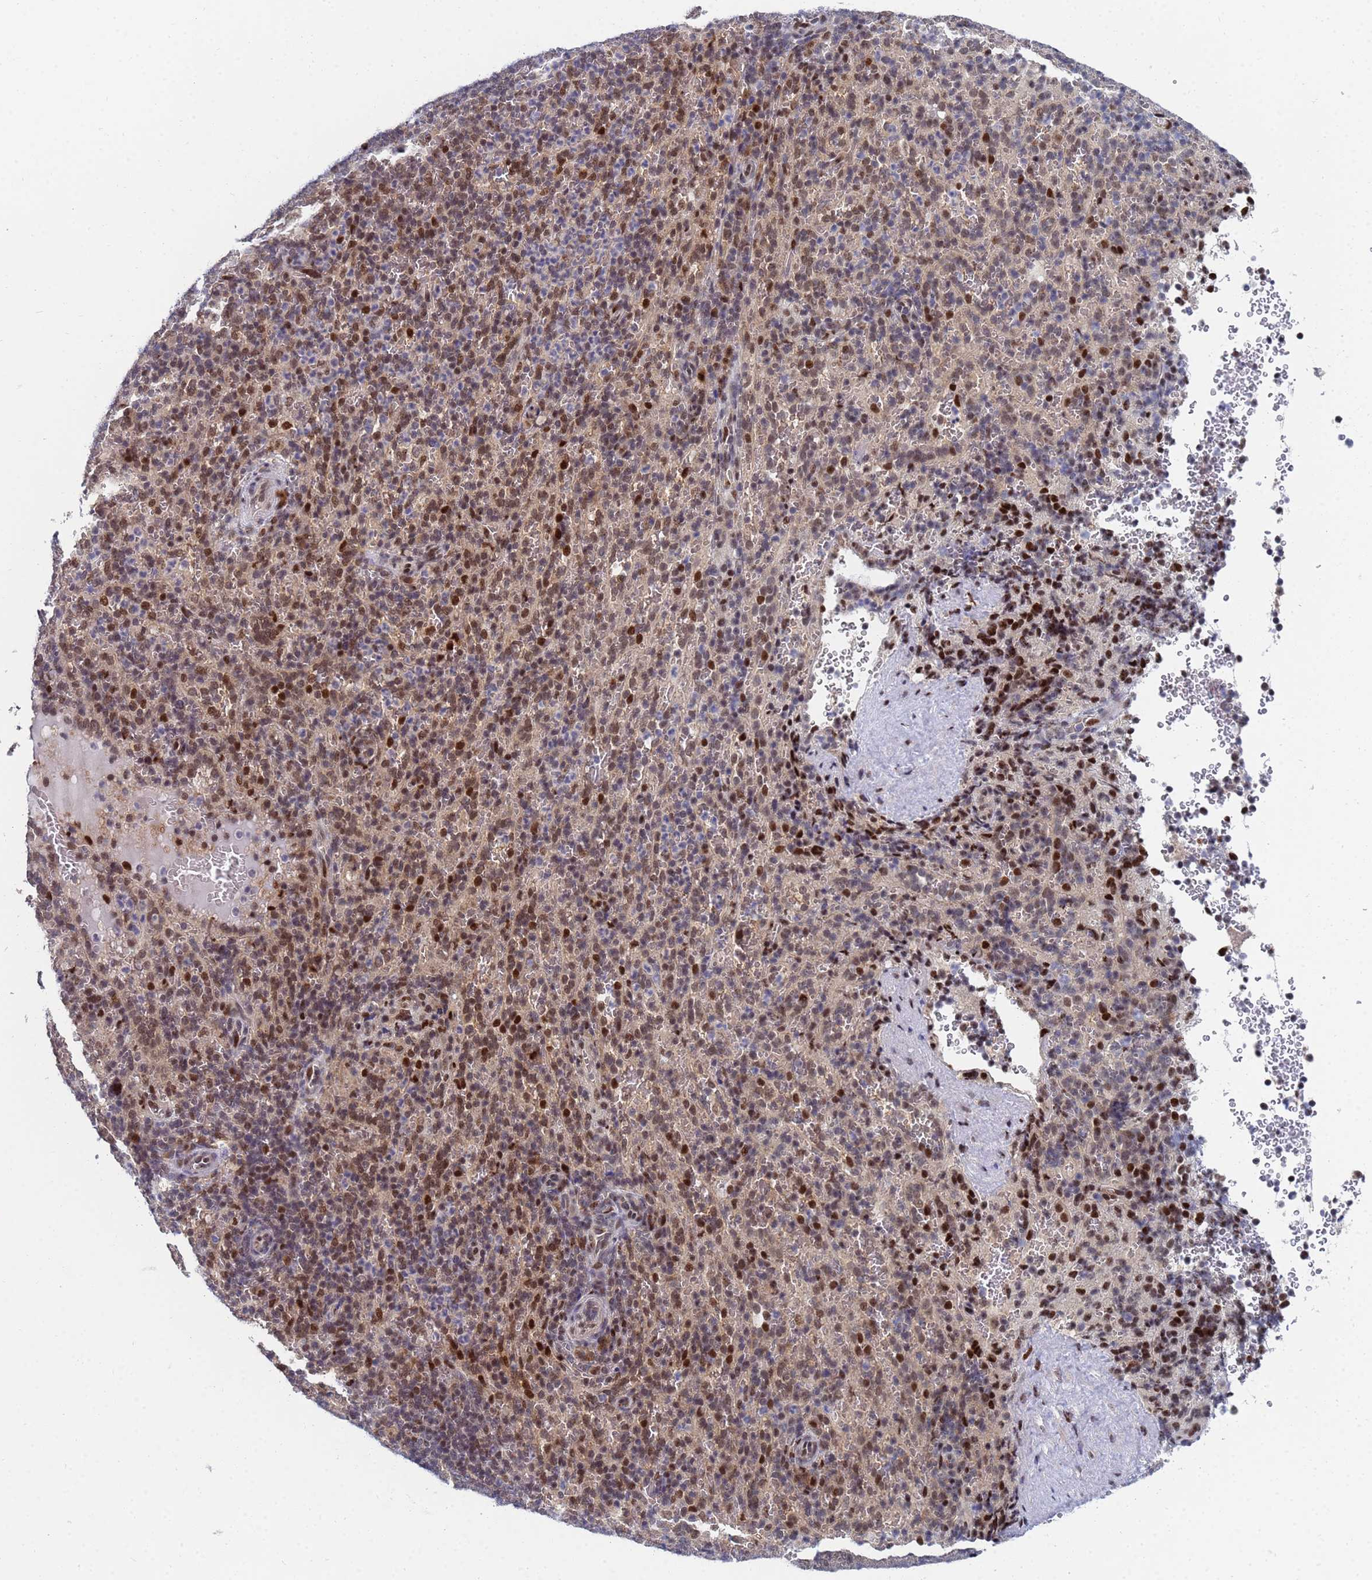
{"staining": {"intensity": "moderate", "quantity": "25%-75%", "location": "nuclear"}, "tissue": "spleen", "cell_type": "Cells in red pulp", "image_type": "normal", "snomed": [{"axis": "morphology", "description": "Normal tissue, NOS"}, {"axis": "topography", "description": "Spleen"}], "caption": "A medium amount of moderate nuclear positivity is present in about 25%-75% of cells in red pulp in benign spleen.", "gene": "AP5Z1", "patient": {"sex": "female", "age": 21}}